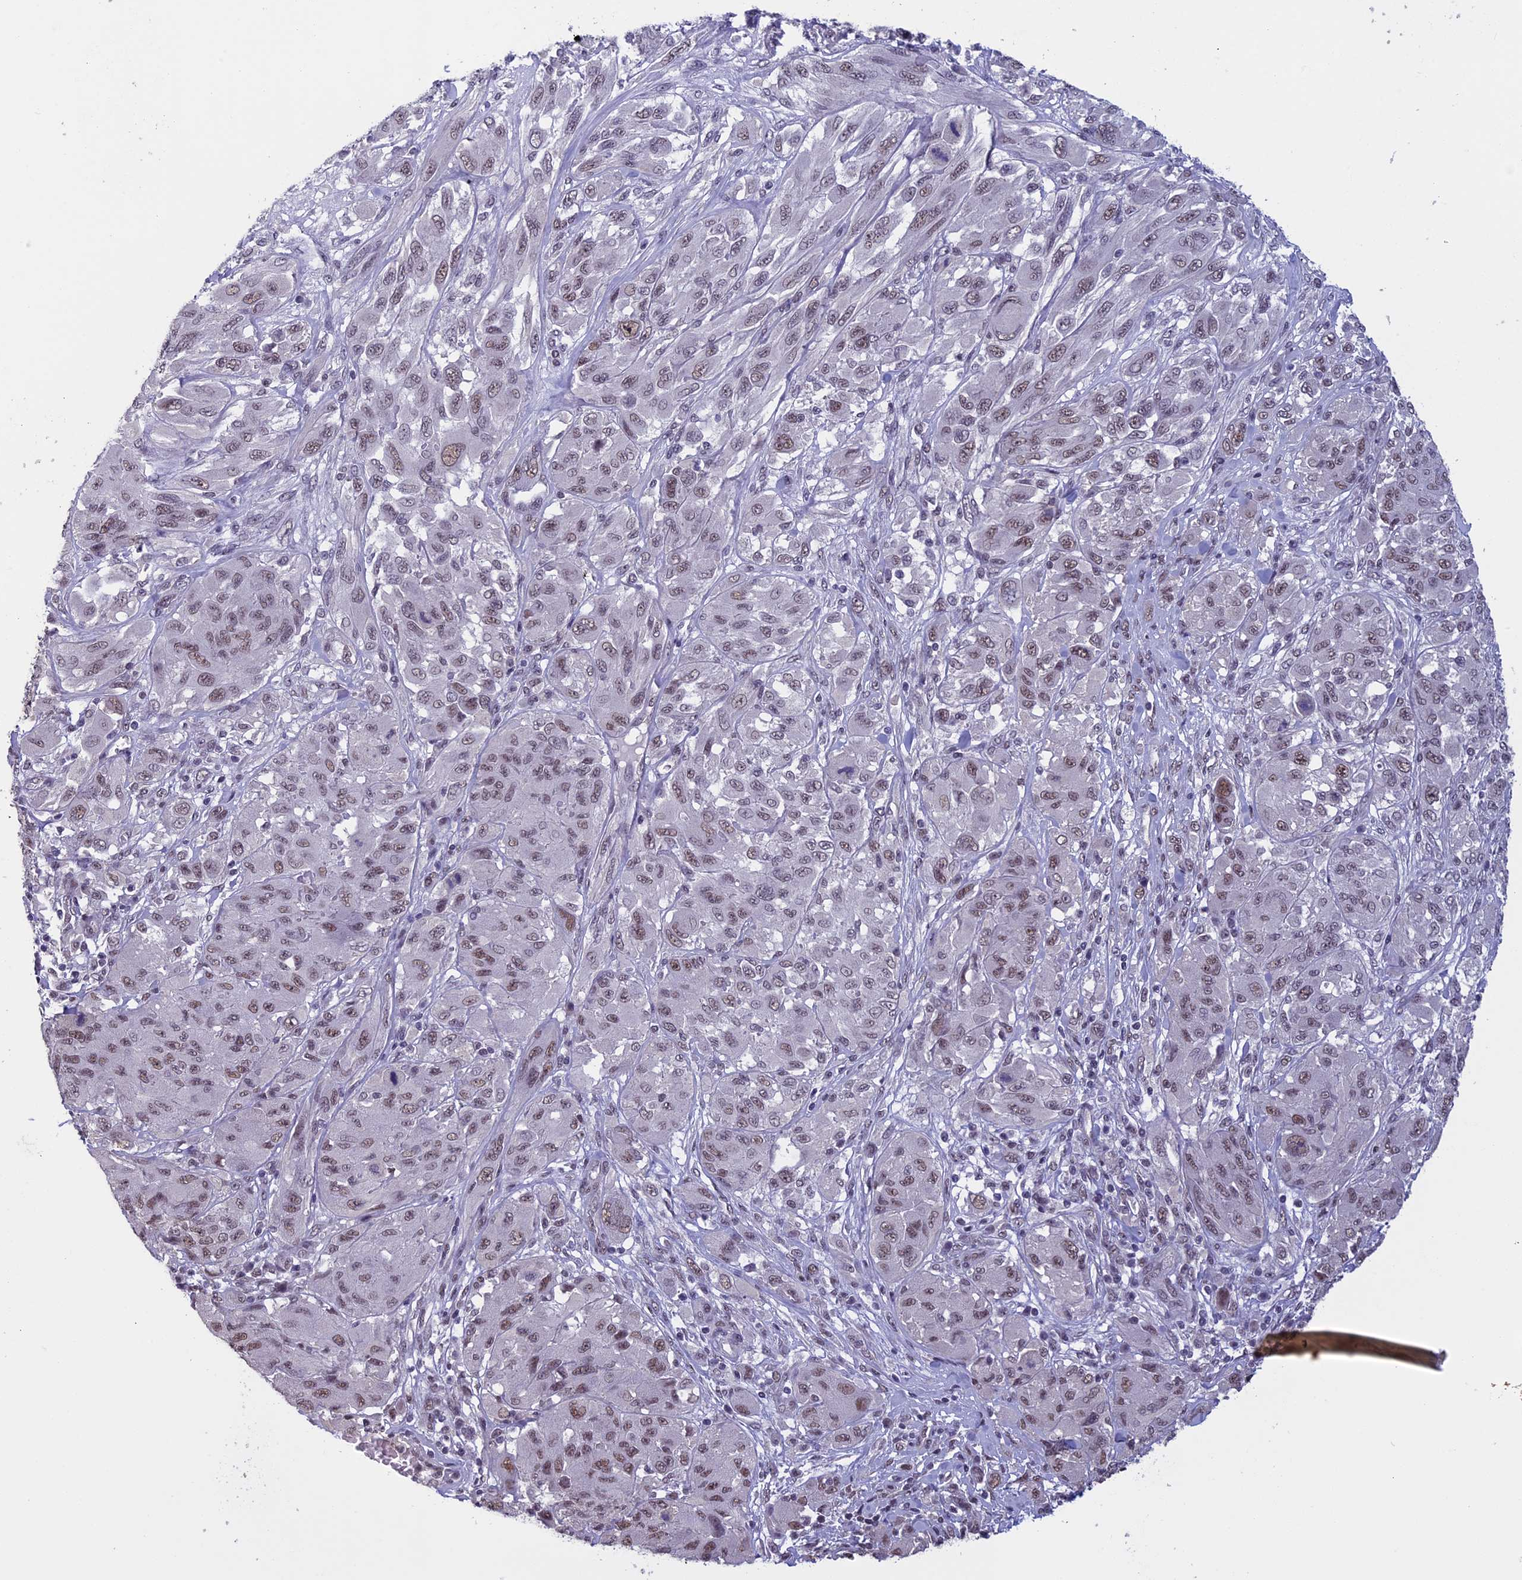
{"staining": {"intensity": "weak", "quantity": "25%-75%", "location": "nuclear"}, "tissue": "melanoma", "cell_type": "Tumor cells", "image_type": "cancer", "snomed": [{"axis": "morphology", "description": "Malignant melanoma, NOS"}, {"axis": "topography", "description": "Skin"}], "caption": "Protein expression by immunohistochemistry reveals weak nuclear staining in about 25%-75% of tumor cells in malignant melanoma.", "gene": "RNF40", "patient": {"sex": "female", "age": 91}}